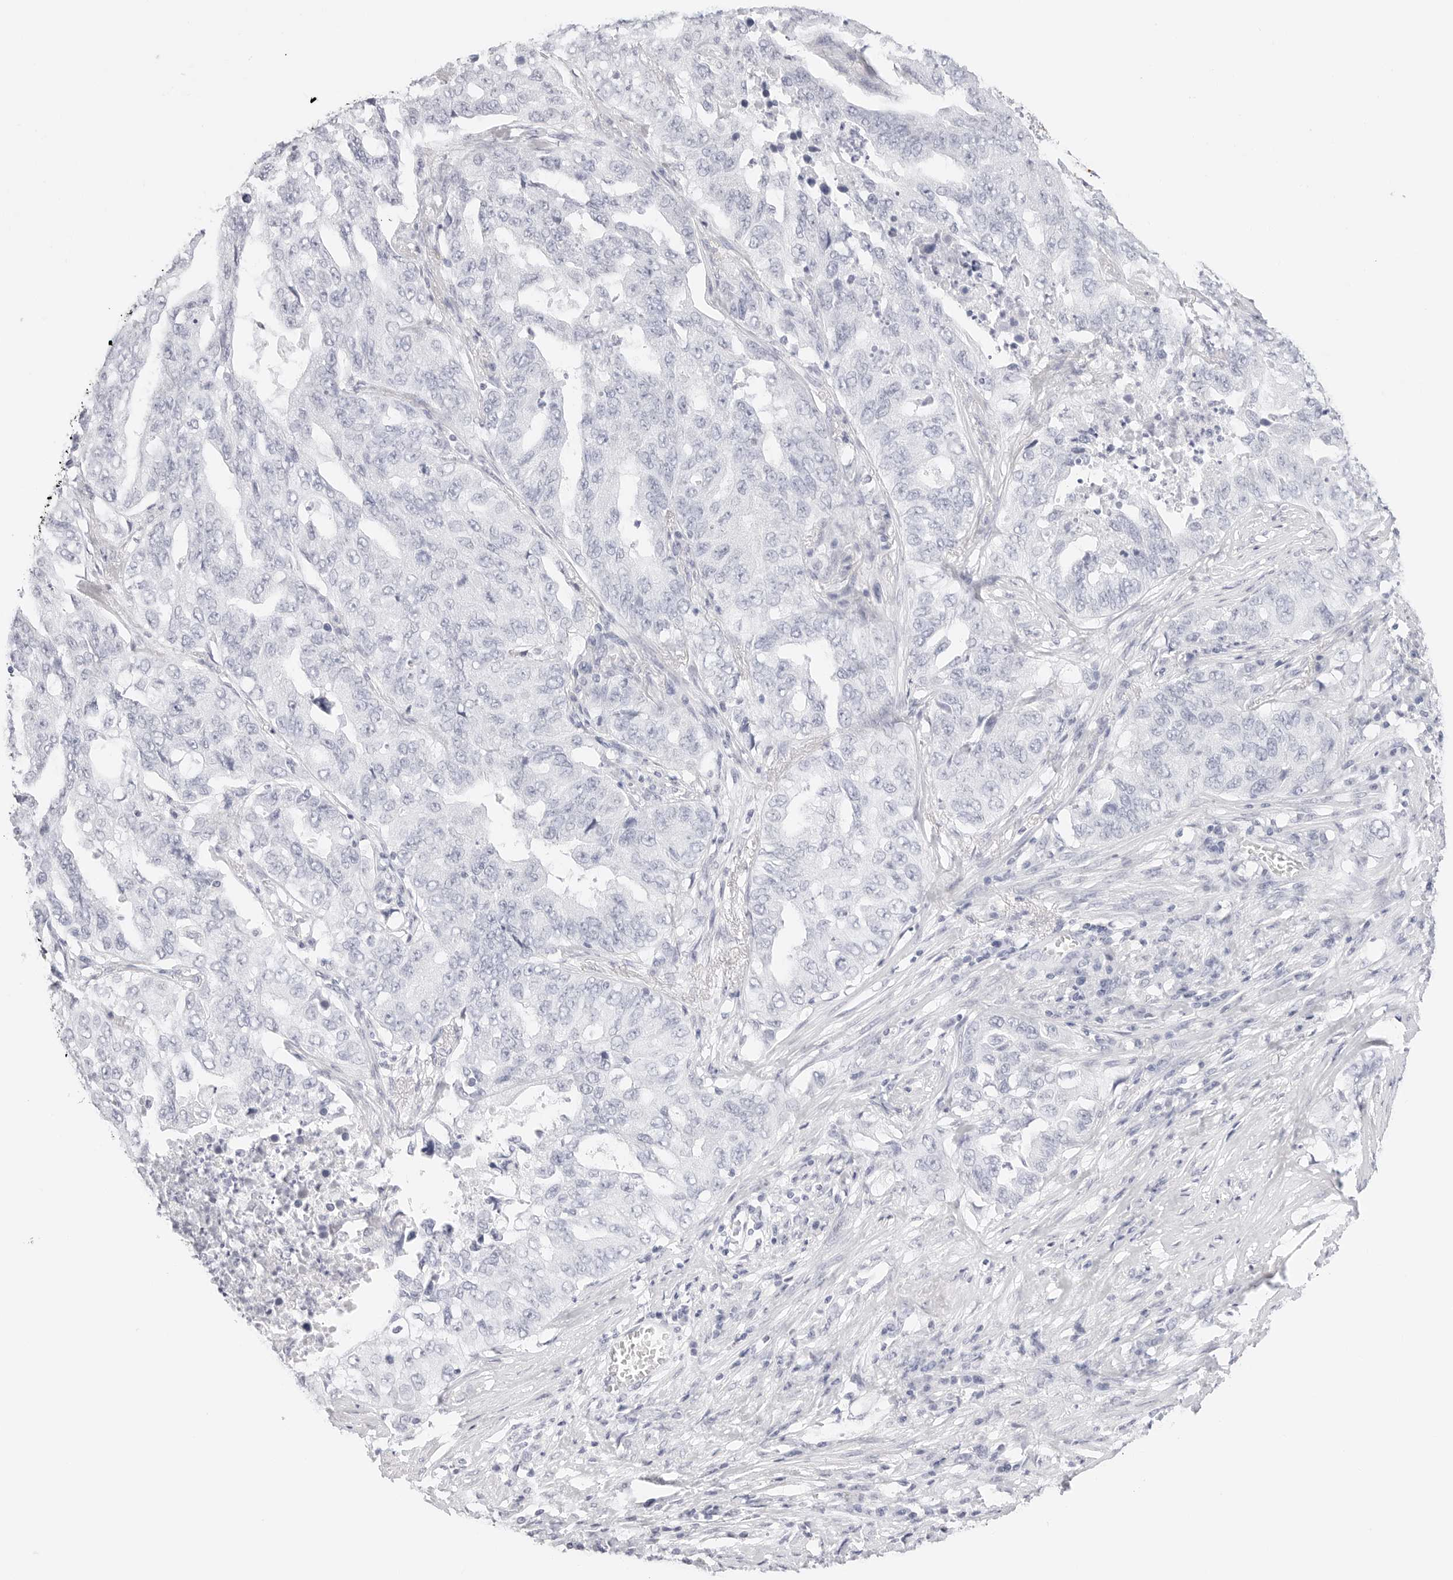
{"staining": {"intensity": "negative", "quantity": "none", "location": "none"}, "tissue": "lung cancer", "cell_type": "Tumor cells", "image_type": "cancer", "snomed": [{"axis": "morphology", "description": "Adenocarcinoma, NOS"}, {"axis": "topography", "description": "Lung"}], "caption": "Immunohistochemical staining of lung cancer demonstrates no significant positivity in tumor cells.", "gene": "TFF2", "patient": {"sex": "female", "age": 51}}